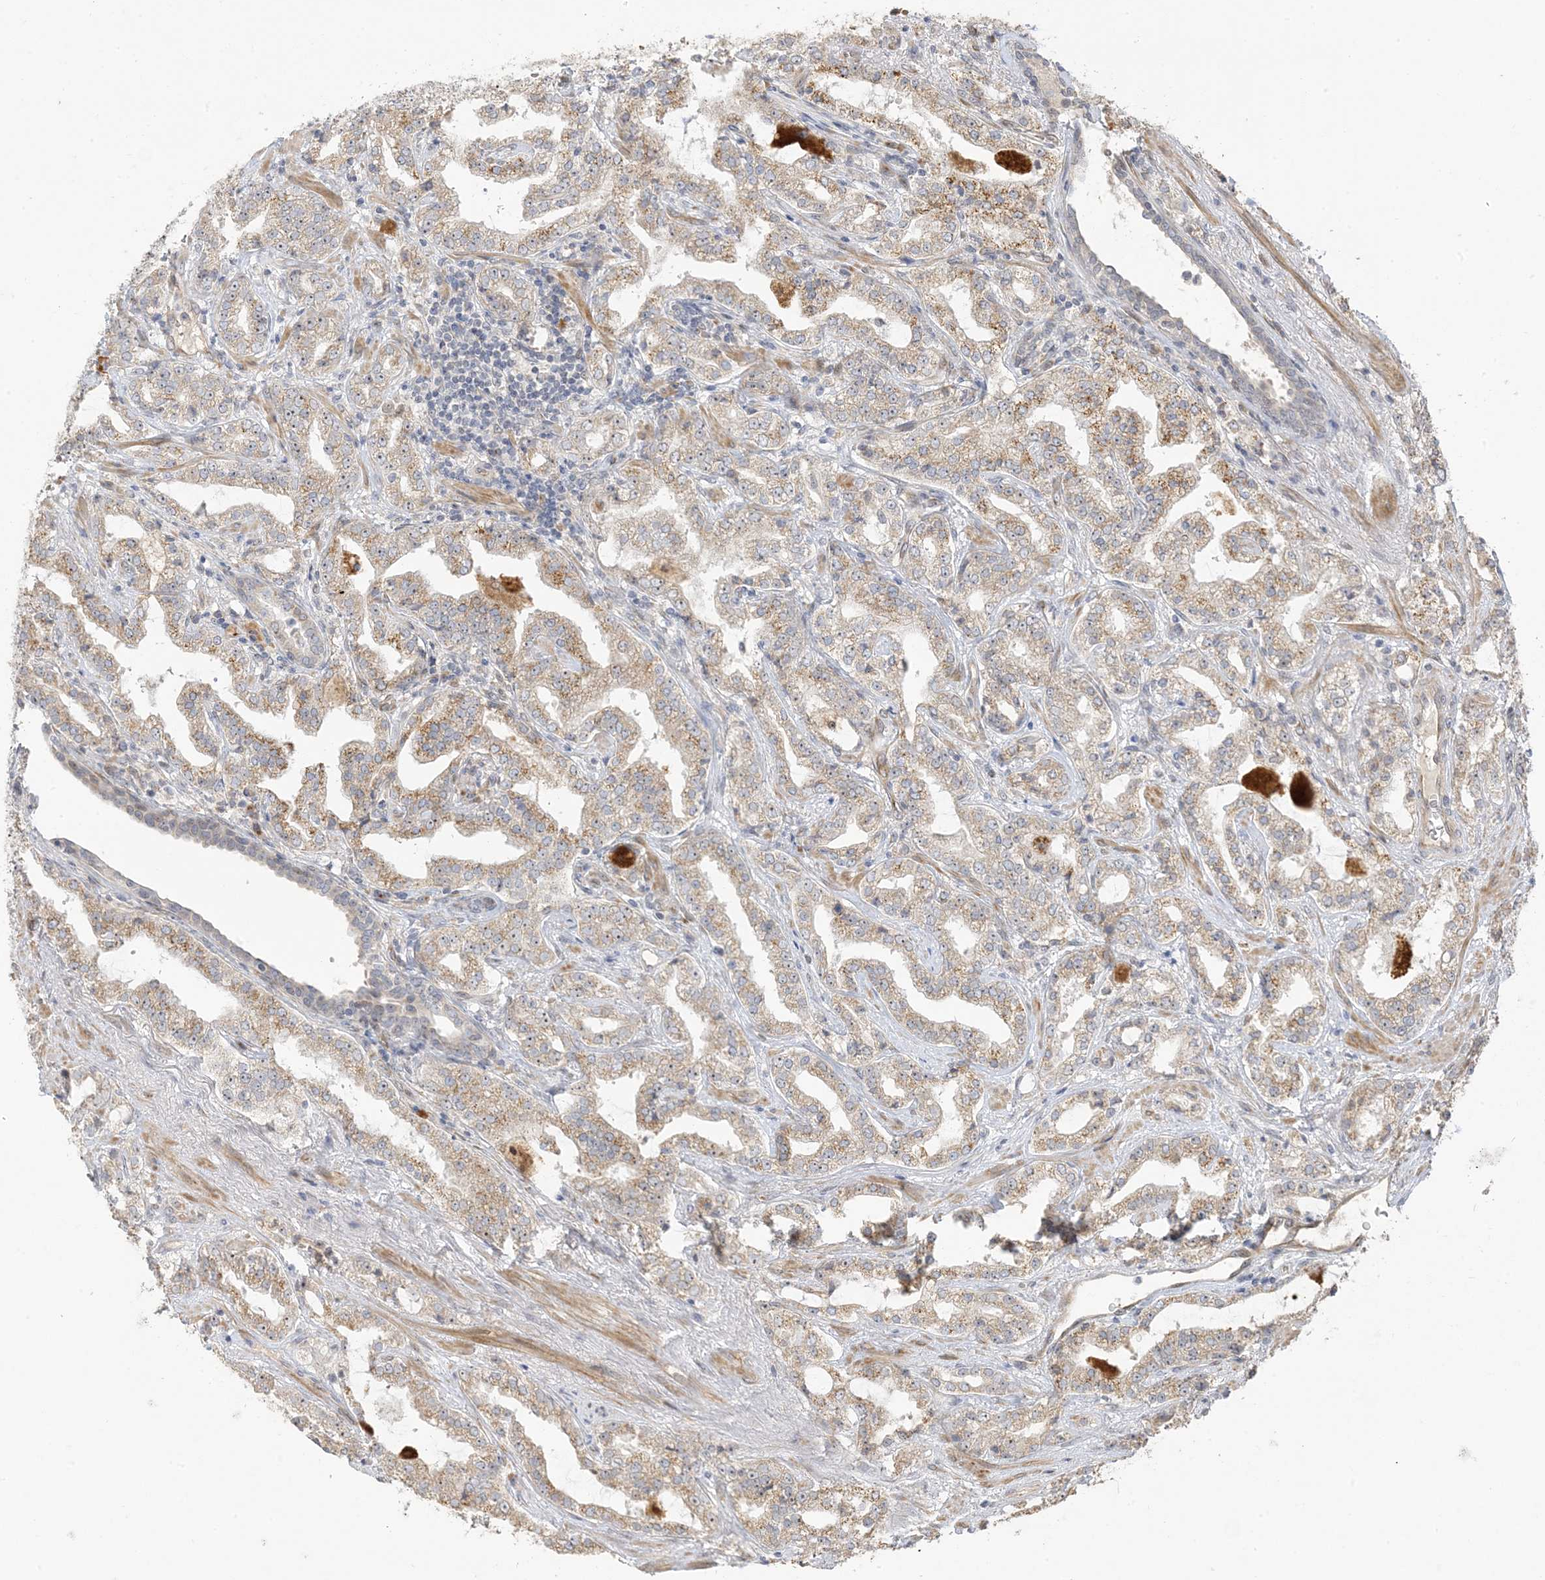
{"staining": {"intensity": "moderate", "quantity": "<25%", "location": "cytoplasmic/membranous"}, "tissue": "prostate cancer", "cell_type": "Tumor cells", "image_type": "cancer", "snomed": [{"axis": "morphology", "description": "Adenocarcinoma, High grade"}, {"axis": "topography", "description": "Prostate"}], "caption": "There is low levels of moderate cytoplasmic/membranous positivity in tumor cells of prostate cancer (adenocarcinoma (high-grade)), as demonstrated by immunohistochemical staining (brown color).", "gene": "ECM2", "patient": {"sex": "male", "age": 64}}